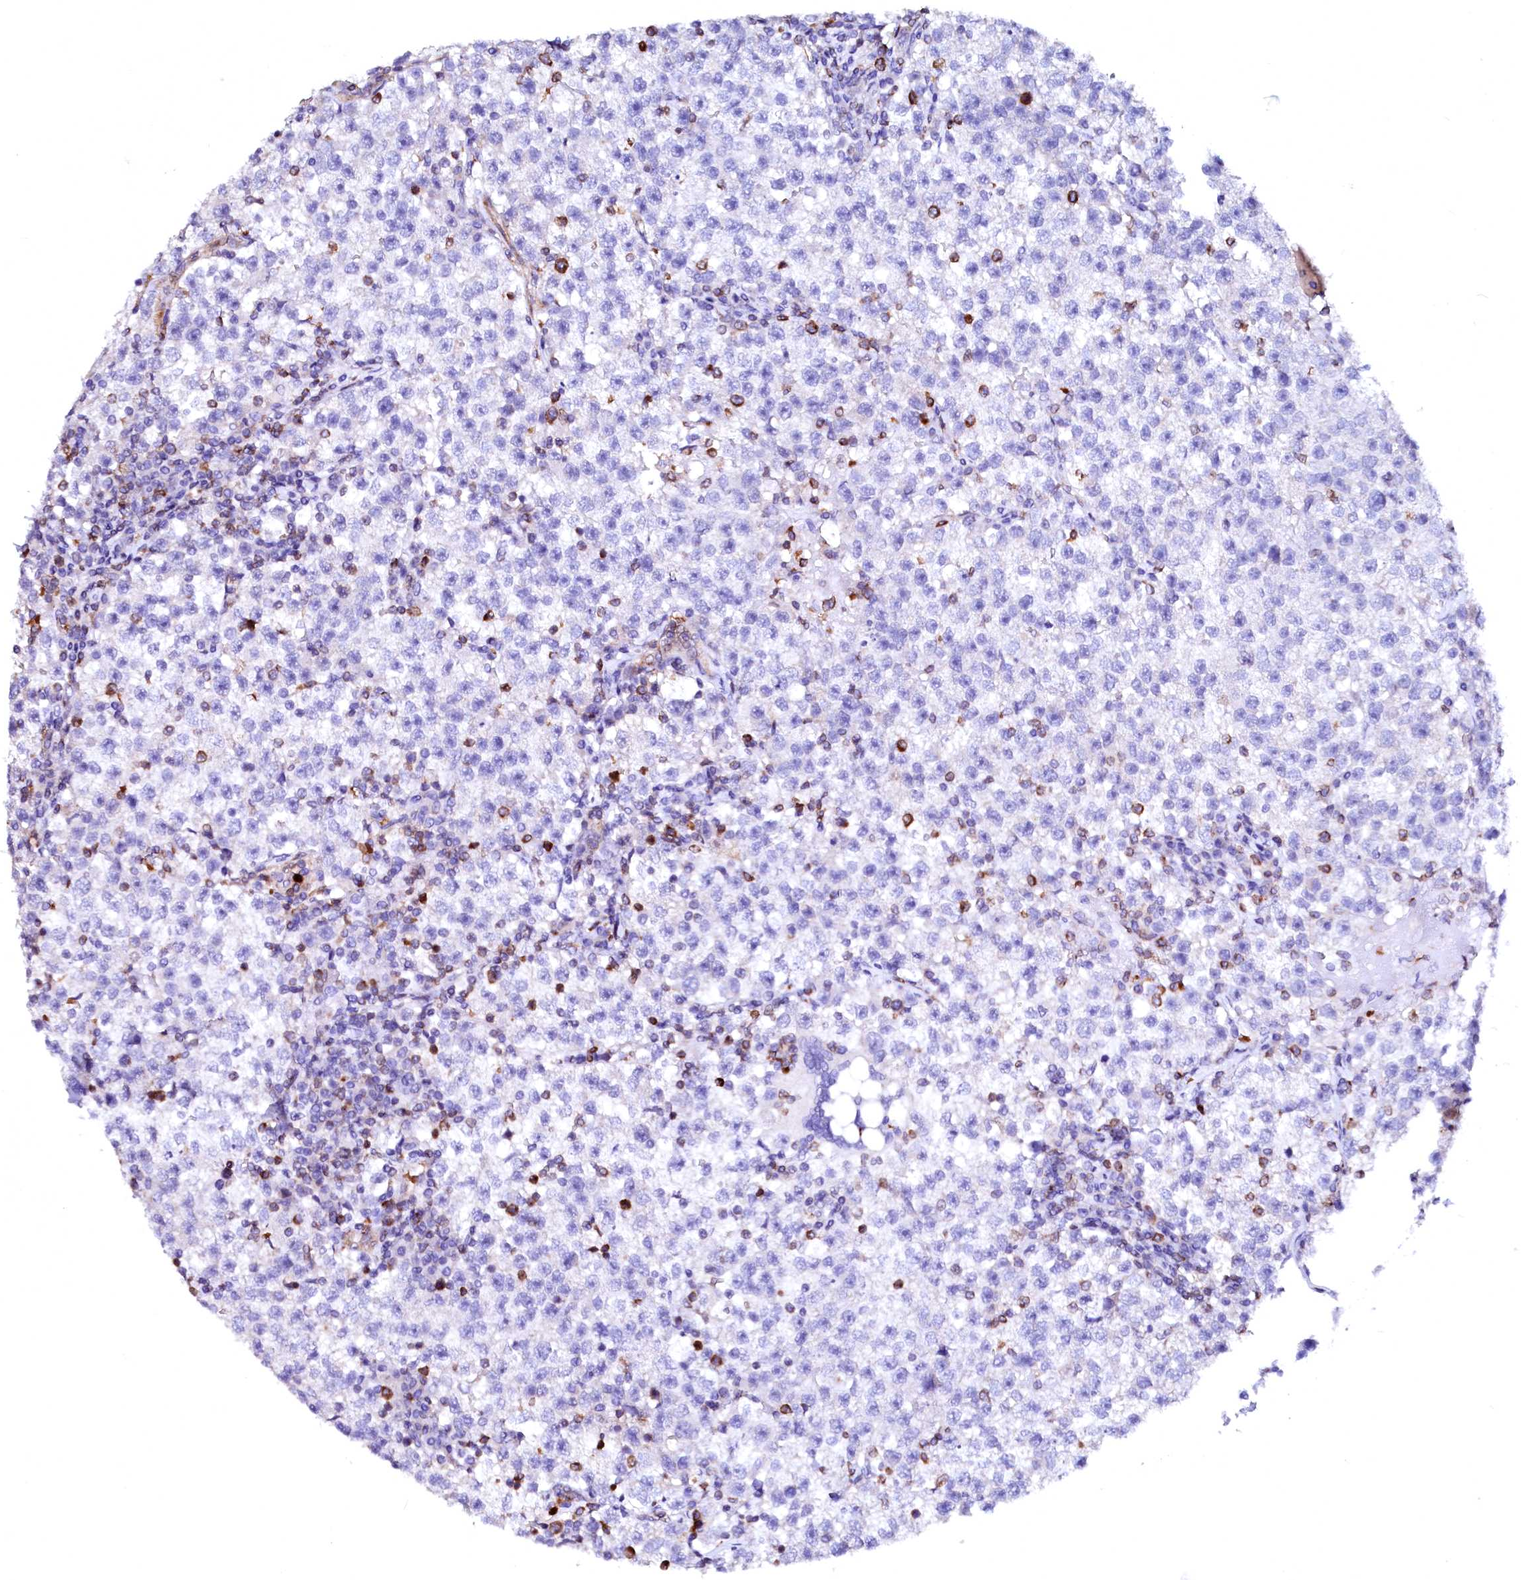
{"staining": {"intensity": "negative", "quantity": "none", "location": "none"}, "tissue": "testis cancer", "cell_type": "Tumor cells", "image_type": "cancer", "snomed": [{"axis": "morphology", "description": "Seminoma, NOS"}, {"axis": "topography", "description": "Testis"}], "caption": "Image shows no significant protein expression in tumor cells of testis seminoma.", "gene": "RAB27A", "patient": {"sex": "male", "age": 22}}